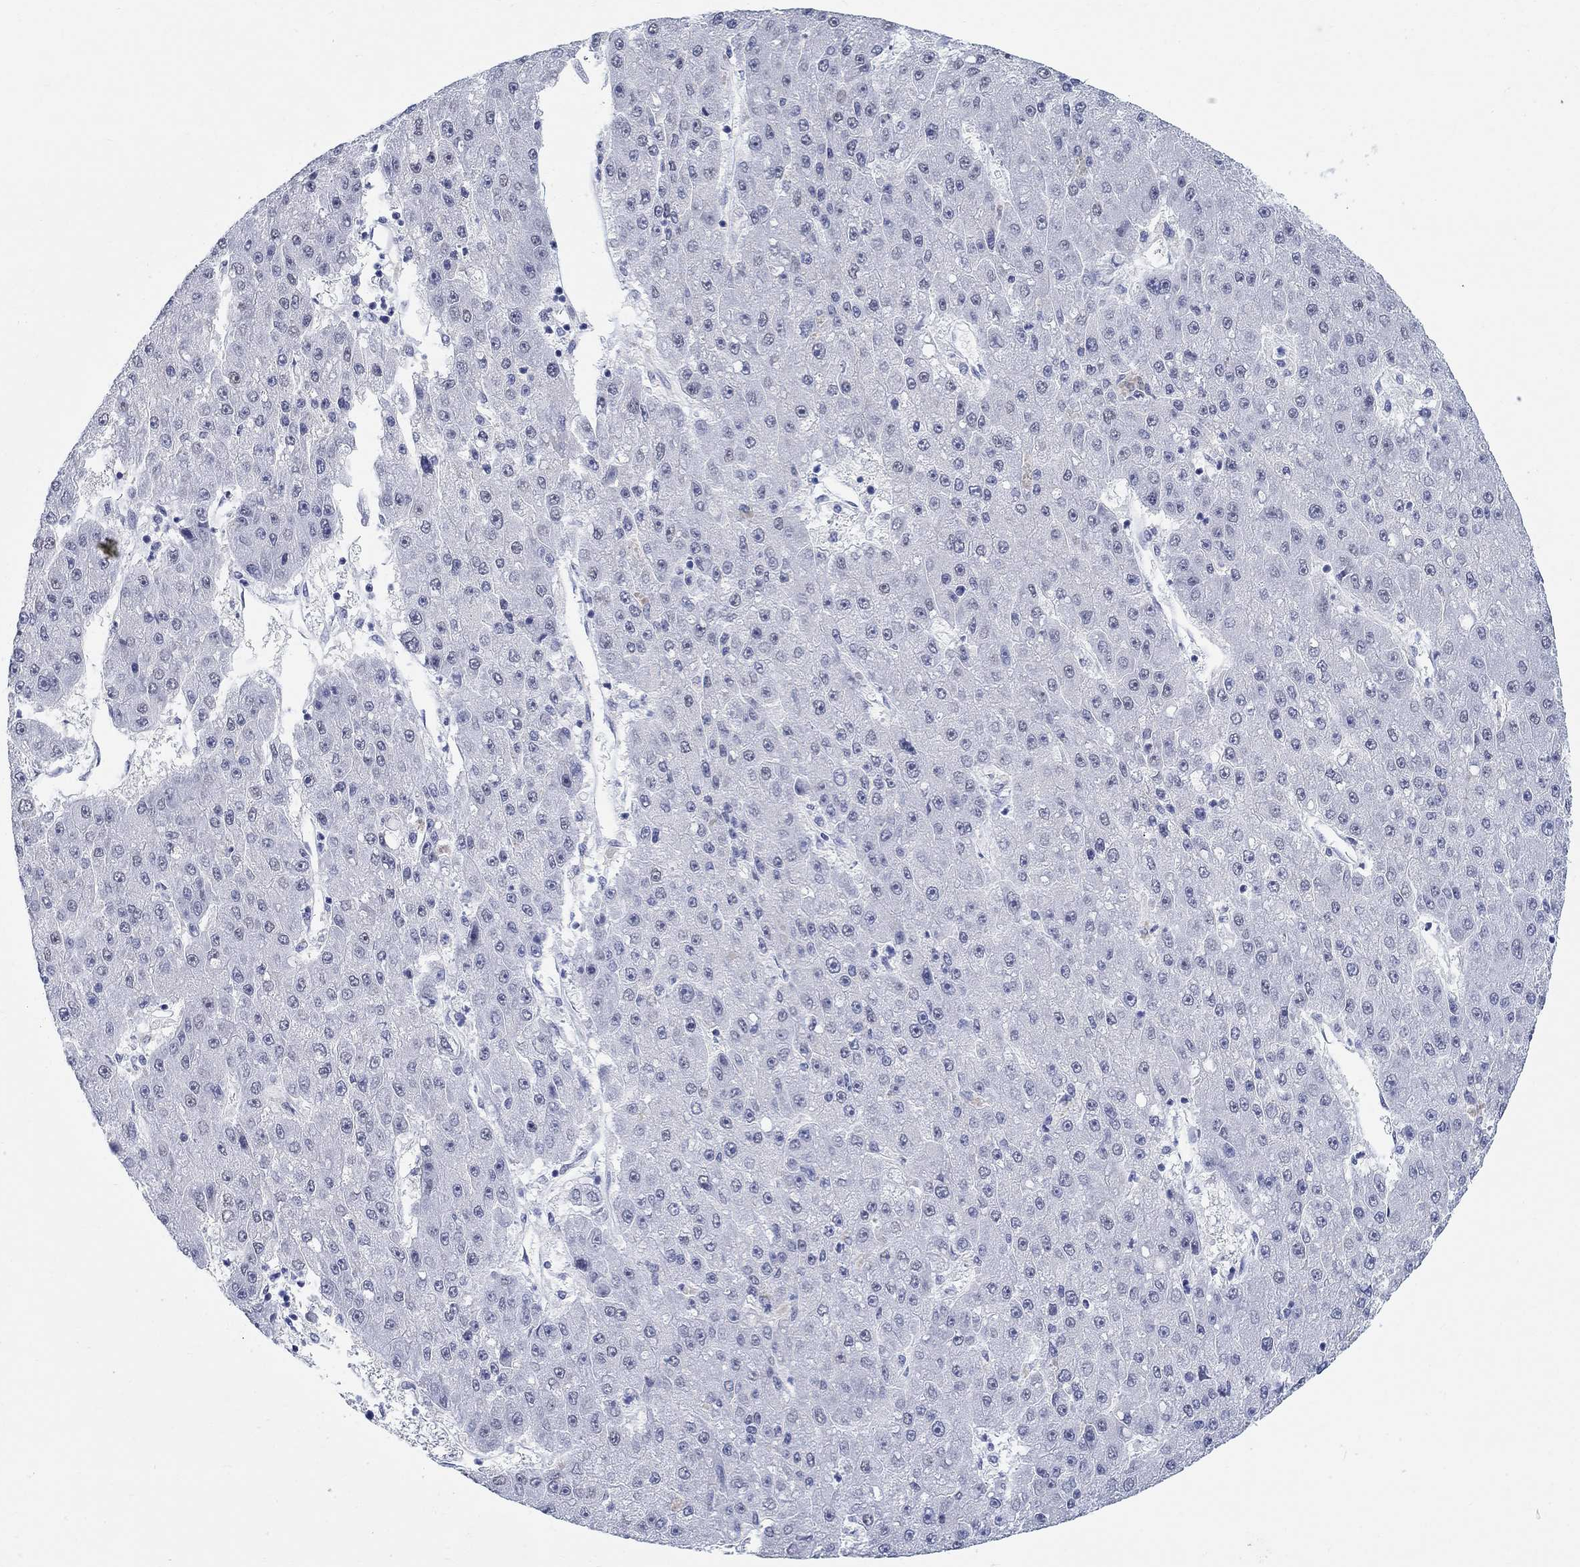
{"staining": {"intensity": "negative", "quantity": "none", "location": "none"}, "tissue": "liver cancer", "cell_type": "Tumor cells", "image_type": "cancer", "snomed": [{"axis": "morphology", "description": "Carcinoma, Hepatocellular, NOS"}, {"axis": "topography", "description": "Liver"}], "caption": "Immunohistochemical staining of liver cancer (hepatocellular carcinoma) reveals no significant expression in tumor cells. (Immunohistochemistry, brightfield microscopy, high magnification).", "gene": "ANKS1B", "patient": {"sex": "male", "age": 67}}